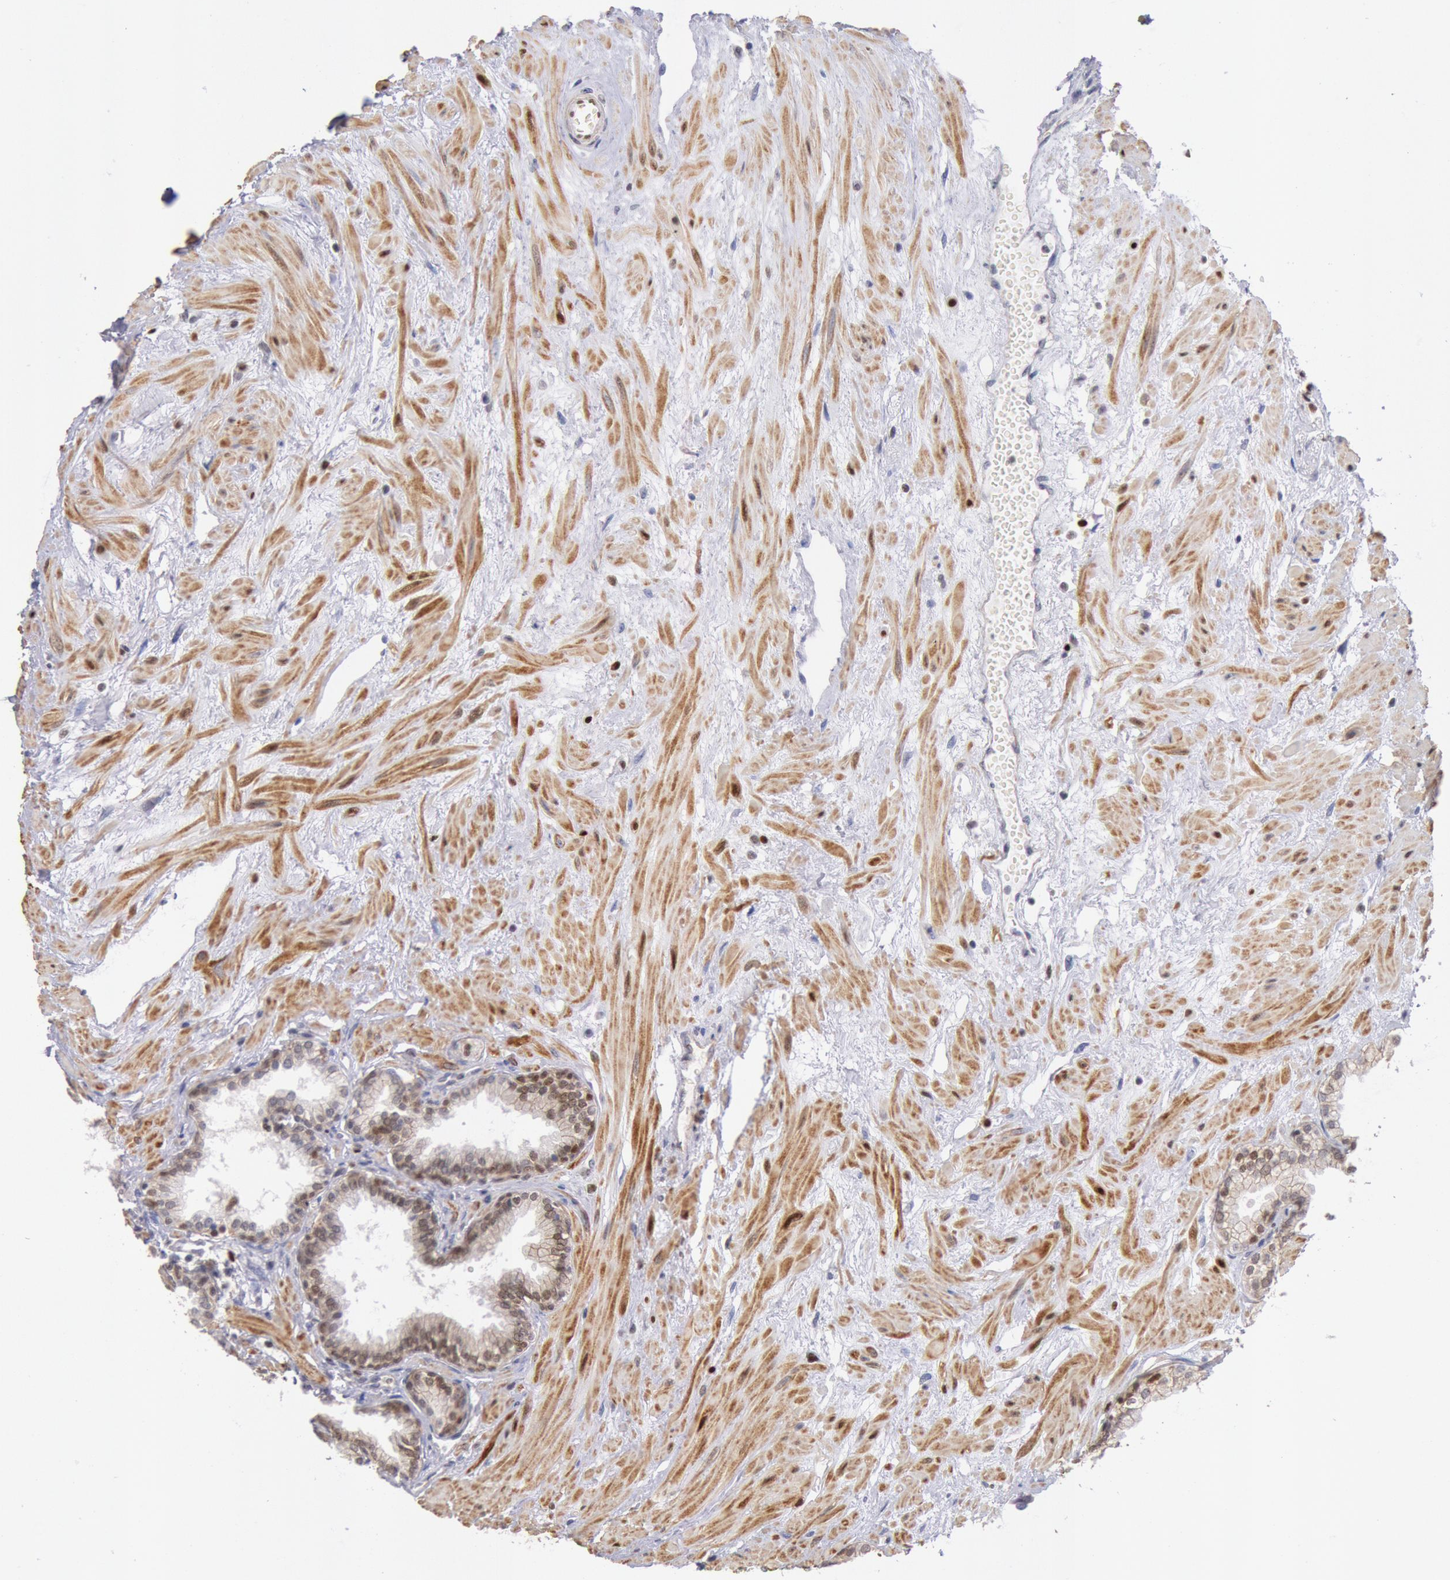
{"staining": {"intensity": "moderate", "quantity": "25%-75%", "location": "nuclear"}, "tissue": "prostate", "cell_type": "Glandular cells", "image_type": "normal", "snomed": [{"axis": "morphology", "description": "Normal tissue, NOS"}, {"axis": "topography", "description": "Prostate"}], "caption": "Moderate nuclear staining is appreciated in approximately 25%-75% of glandular cells in normal prostate.", "gene": "RPS6KA5", "patient": {"sex": "male", "age": 64}}